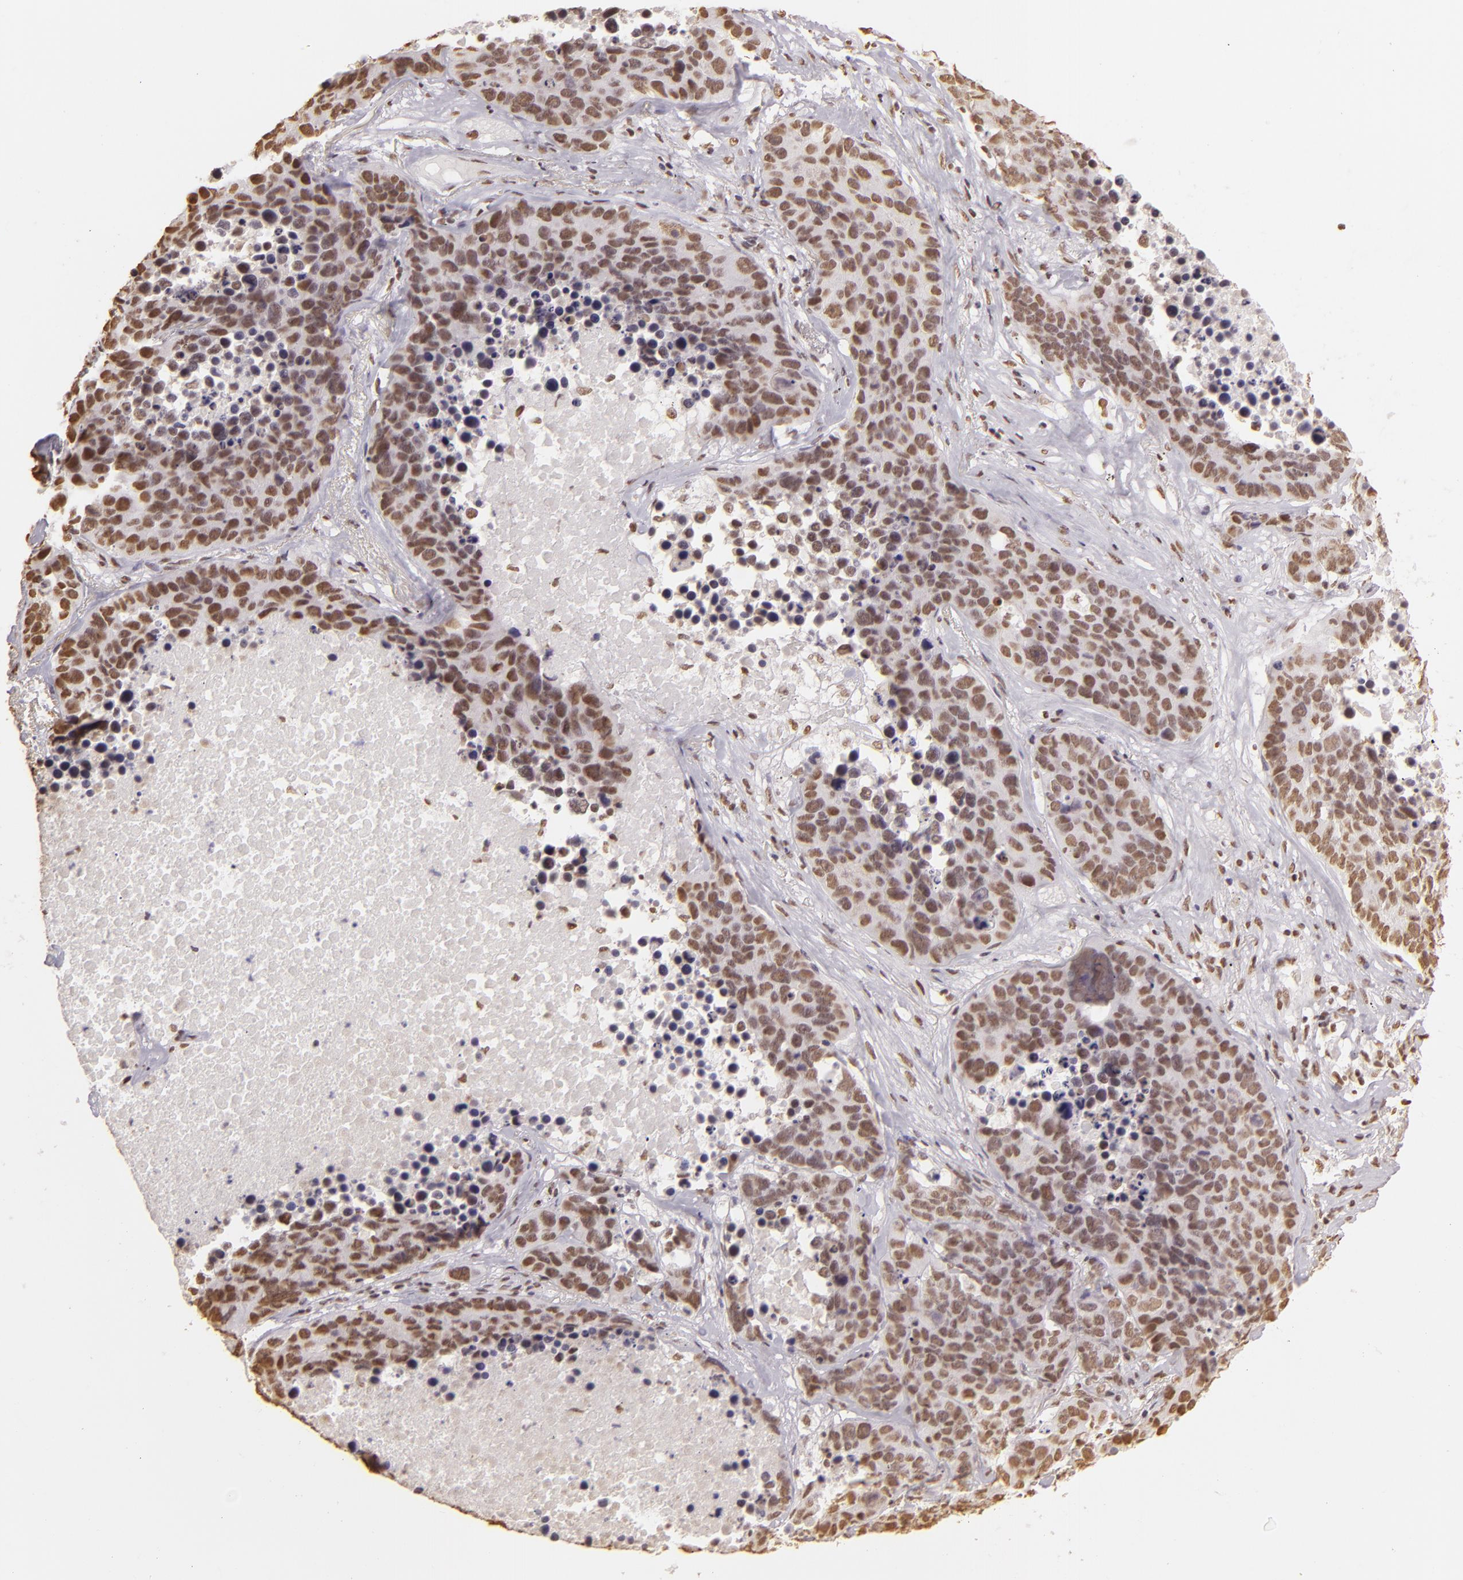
{"staining": {"intensity": "moderate", "quantity": ">75%", "location": "nuclear"}, "tissue": "lung cancer", "cell_type": "Tumor cells", "image_type": "cancer", "snomed": [{"axis": "morphology", "description": "Carcinoid, malignant, NOS"}, {"axis": "topography", "description": "Lung"}], "caption": "Lung cancer (carcinoid (malignant)) tissue demonstrates moderate nuclear expression in about >75% of tumor cells, visualized by immunohistochemistry. (DAB IHC with brightfield microscopy, high magnification).", "gene": "PAPOLA", "patient": {"sex": "male", "age": 60}}